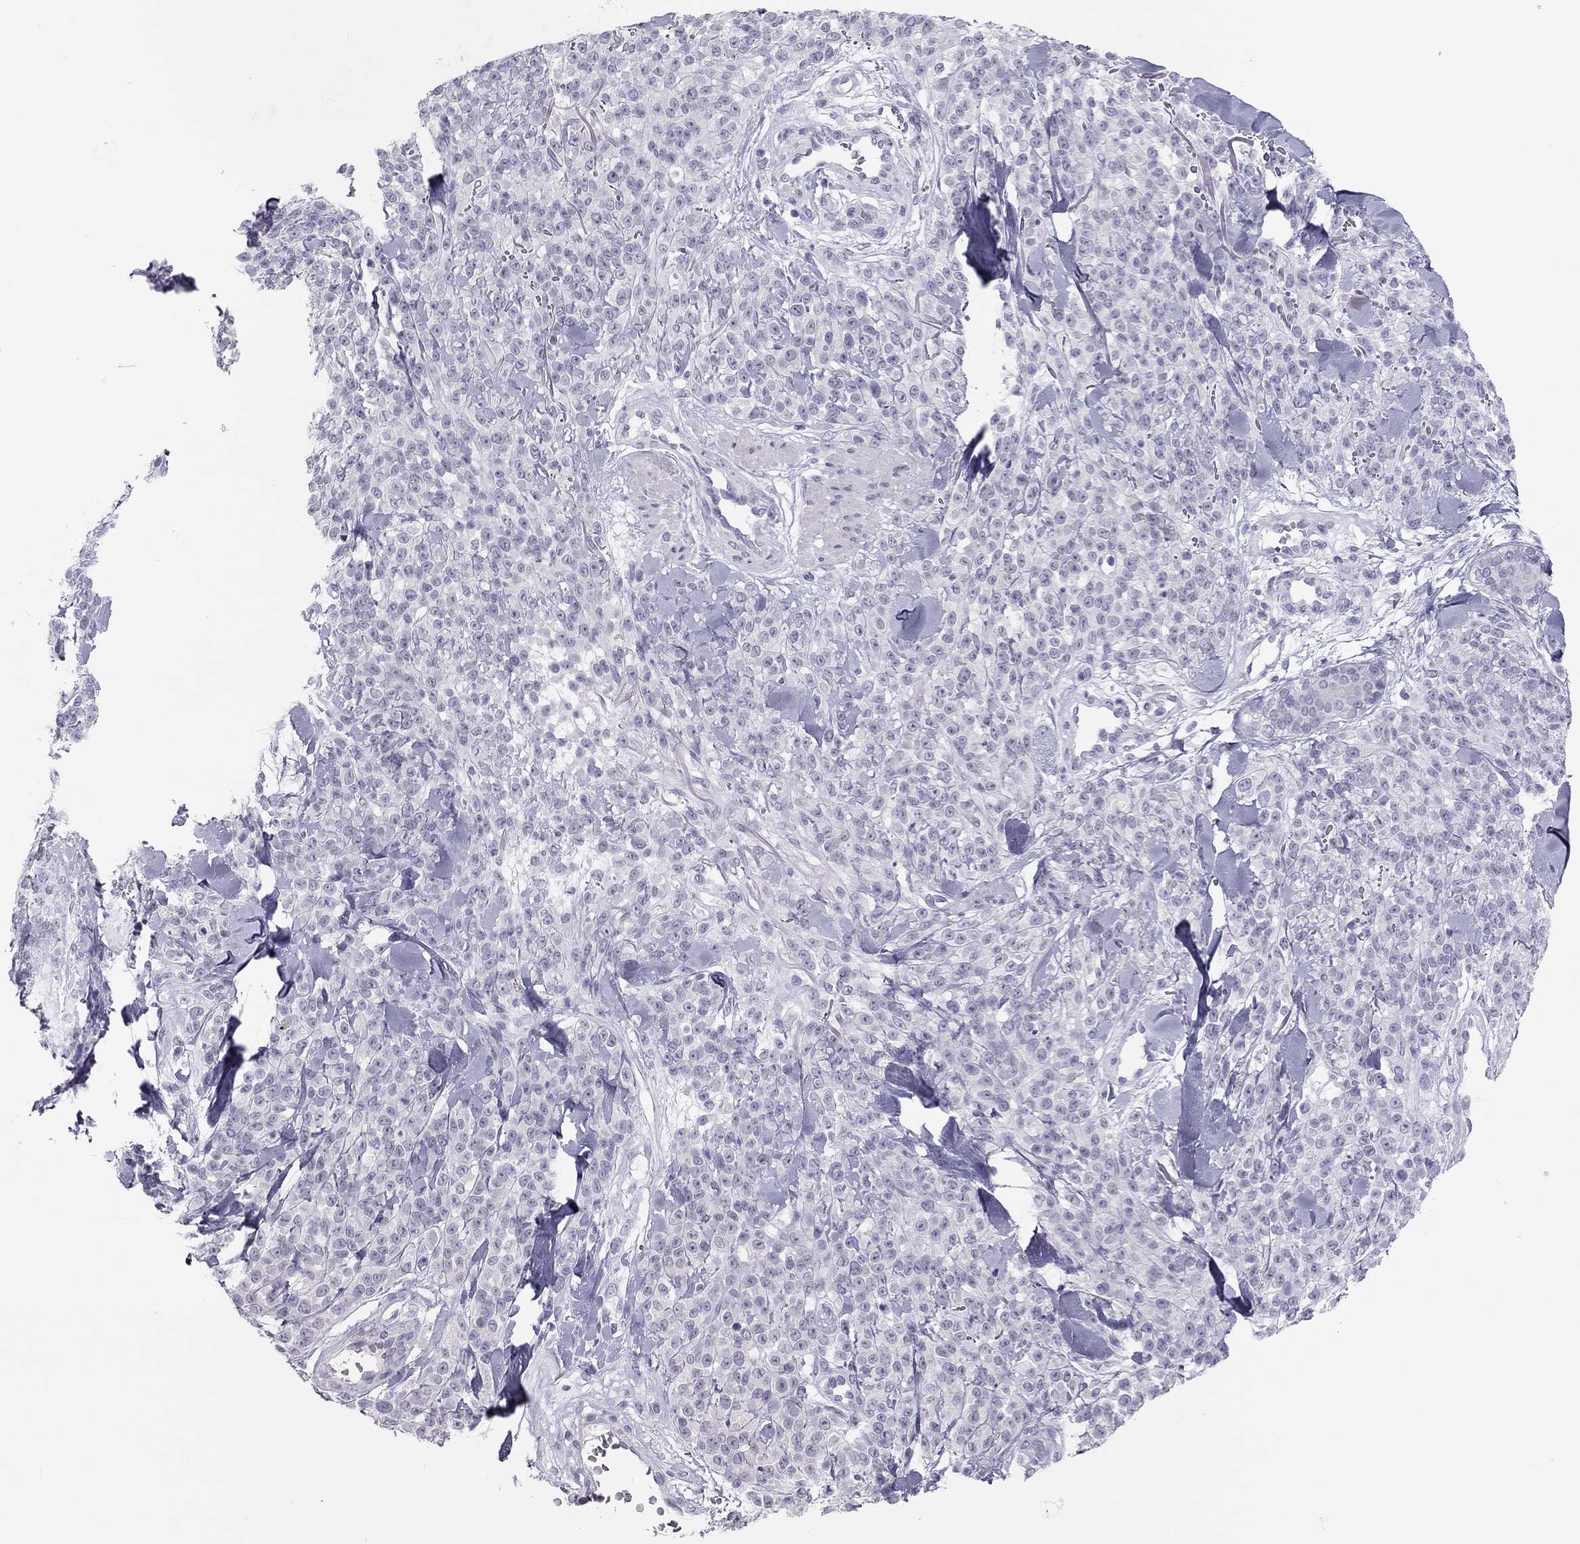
{"staining": {"intensity": "negative", "quantity": "none", "location": "none"}, "tissue": "melanoma", "cell_type": "Tumor cells", "image_type": "cancer", "snomed": [{"axis": "morphology", "description": "Malignant melanoma, NOS"}, {"axis": "topography", "description": "Skin"}, {"axis": "topography", "description": "Skin of trunk"}], "caption": "This histopathology image is of malignant melanoma stained with immunohistochemistry (IHC) to label a protein in brown with the nuclei are counter-stained blue. There is no staining in tumor cells.", "gene": "ADORA2A", "patient": {"sex": "male", "age": 74}}